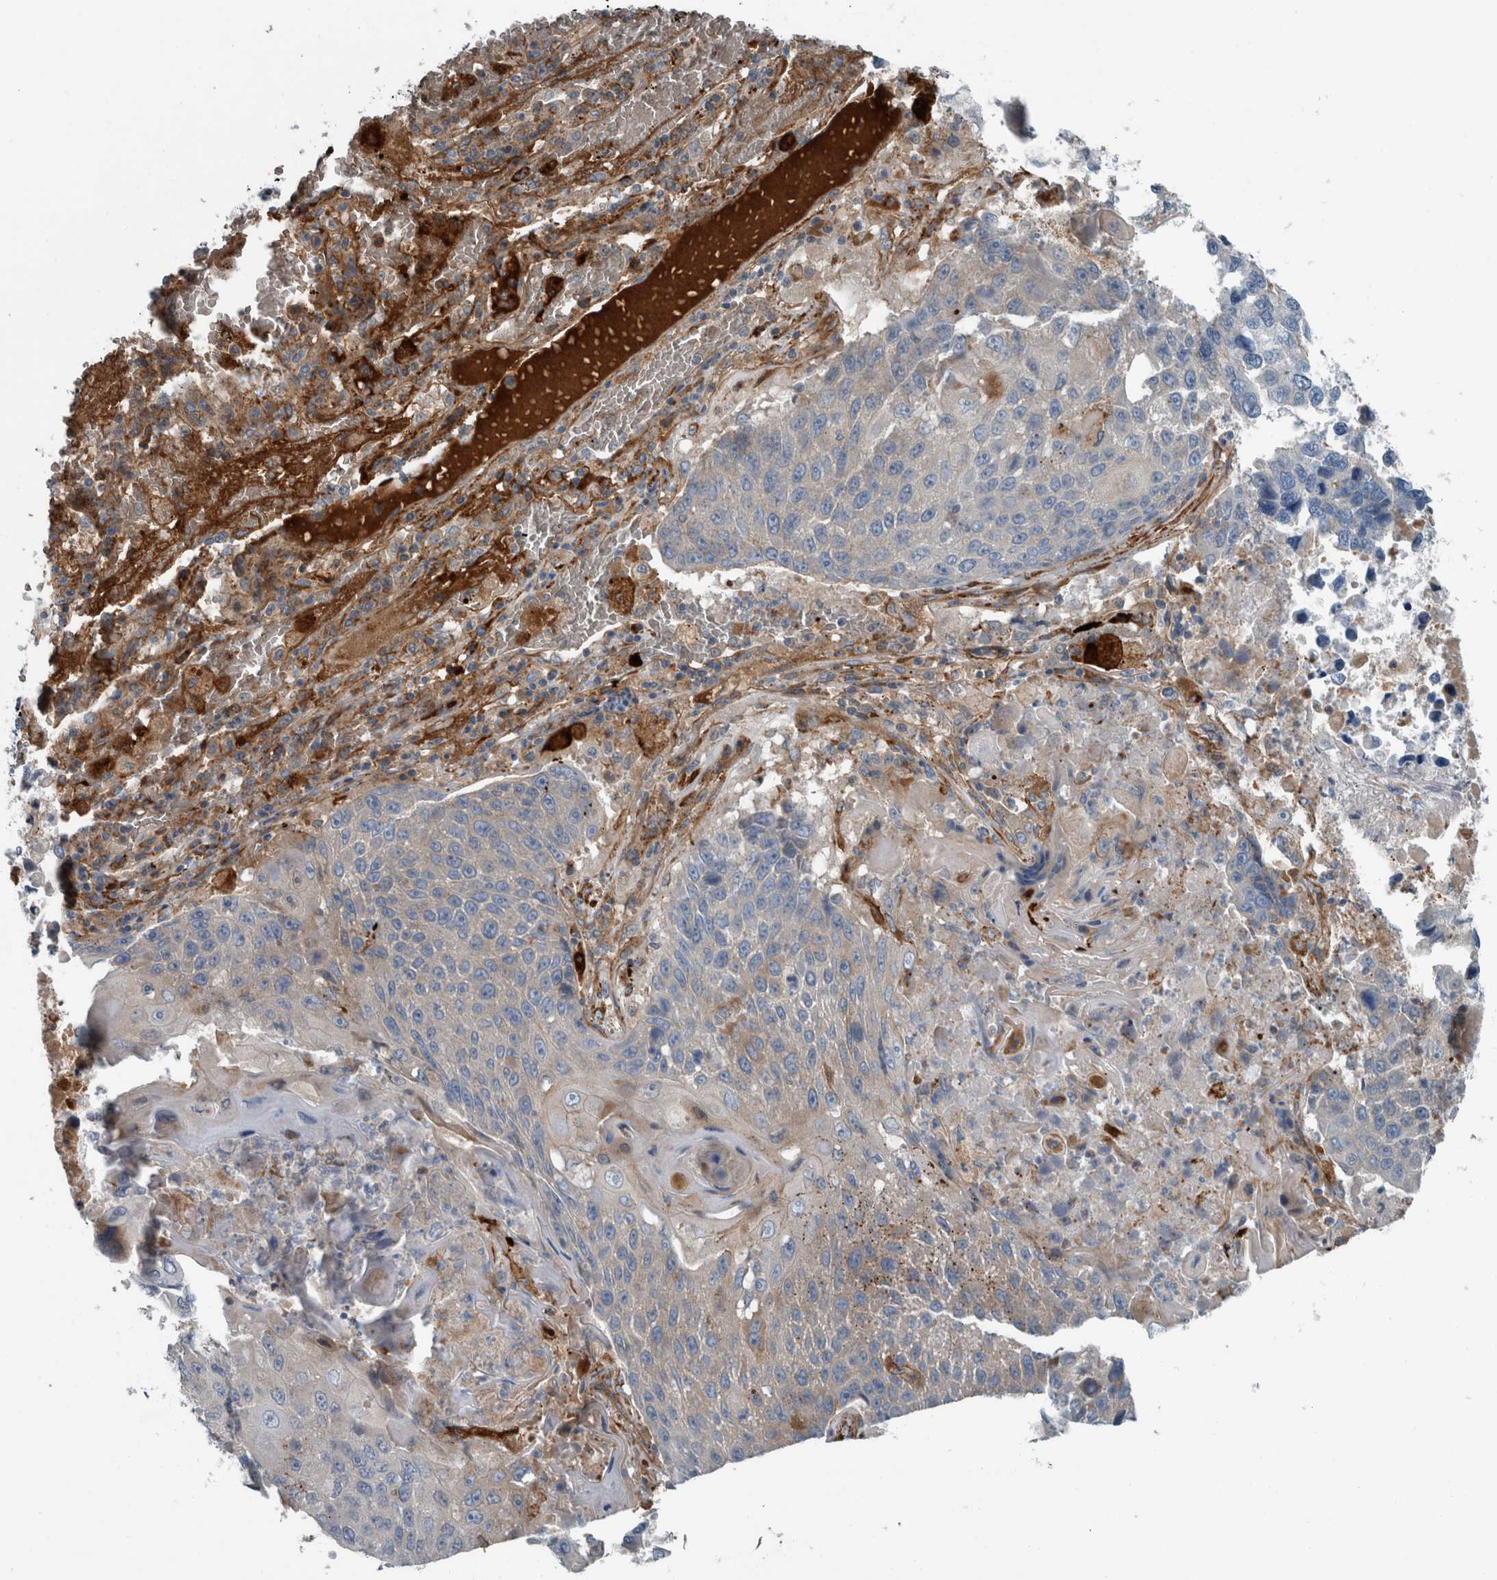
{"staining": {"intensity": "negative", "quantity": "none", "location": "none"}, "tissue": "lung cancer", "cell_type": "Tumor cells", "image_type": "cancer", "snomed": [{"axis": "morphology", "description": "Adenocarcinoma, NOS"}, {"axis": "topography", "description": "Lung"}], "caption": "There is no significant staining in tumor cells of lung cancer.", "gene": "GLT8D2", "patient": {"sex": "male", "age": 64}}